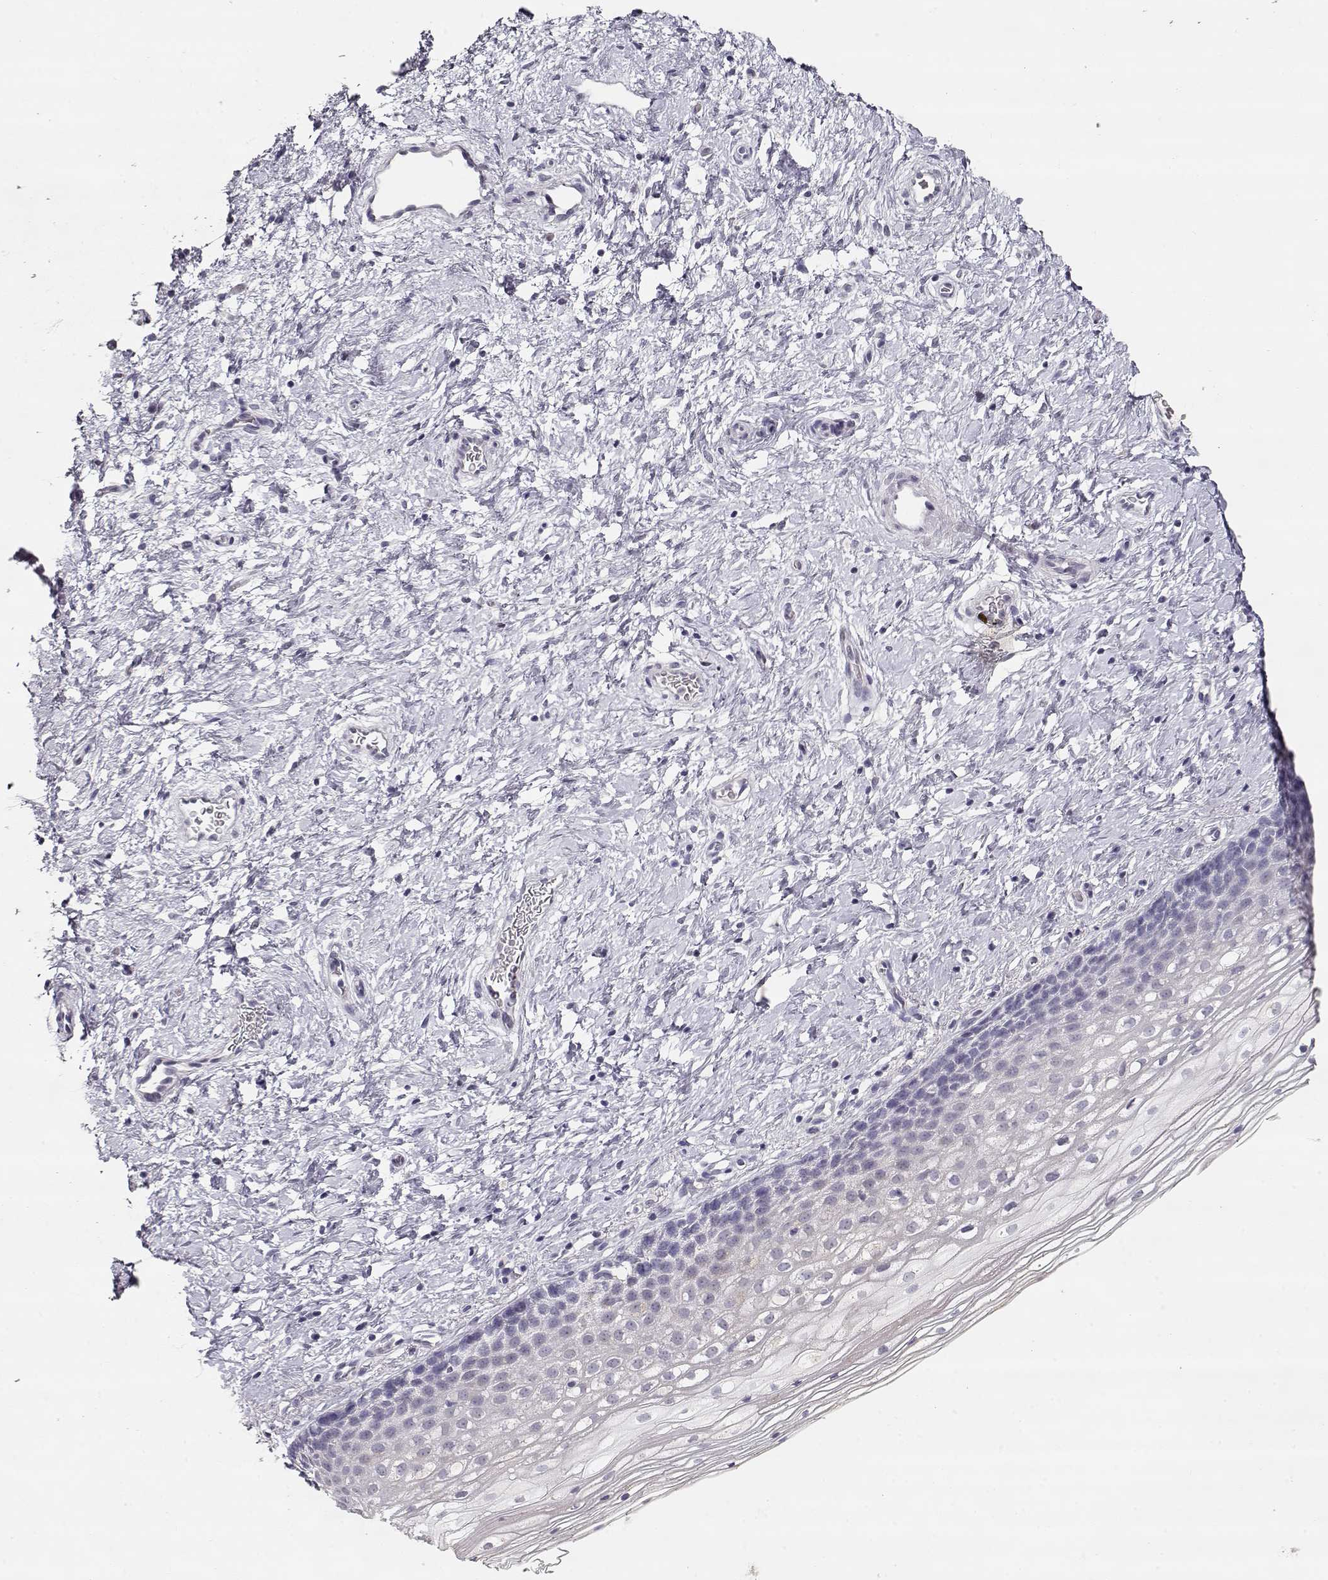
{"staining": {"intensity": "negative", "quantity": "none", "location": "none"}, "tissue": "cervix", "cell_type": "Glandular cells", "image_type": "normal", "snomed": [{"axis": "morphology", "description": "Normal tissue, NOS"}, {"axis": "topography", "description": "Cervix"}], "caption": "The micrograph displays no significant expression in glandular cells of cervix.", "gene": "TPH2", "patient": {"sex": "female", "age": 34}}